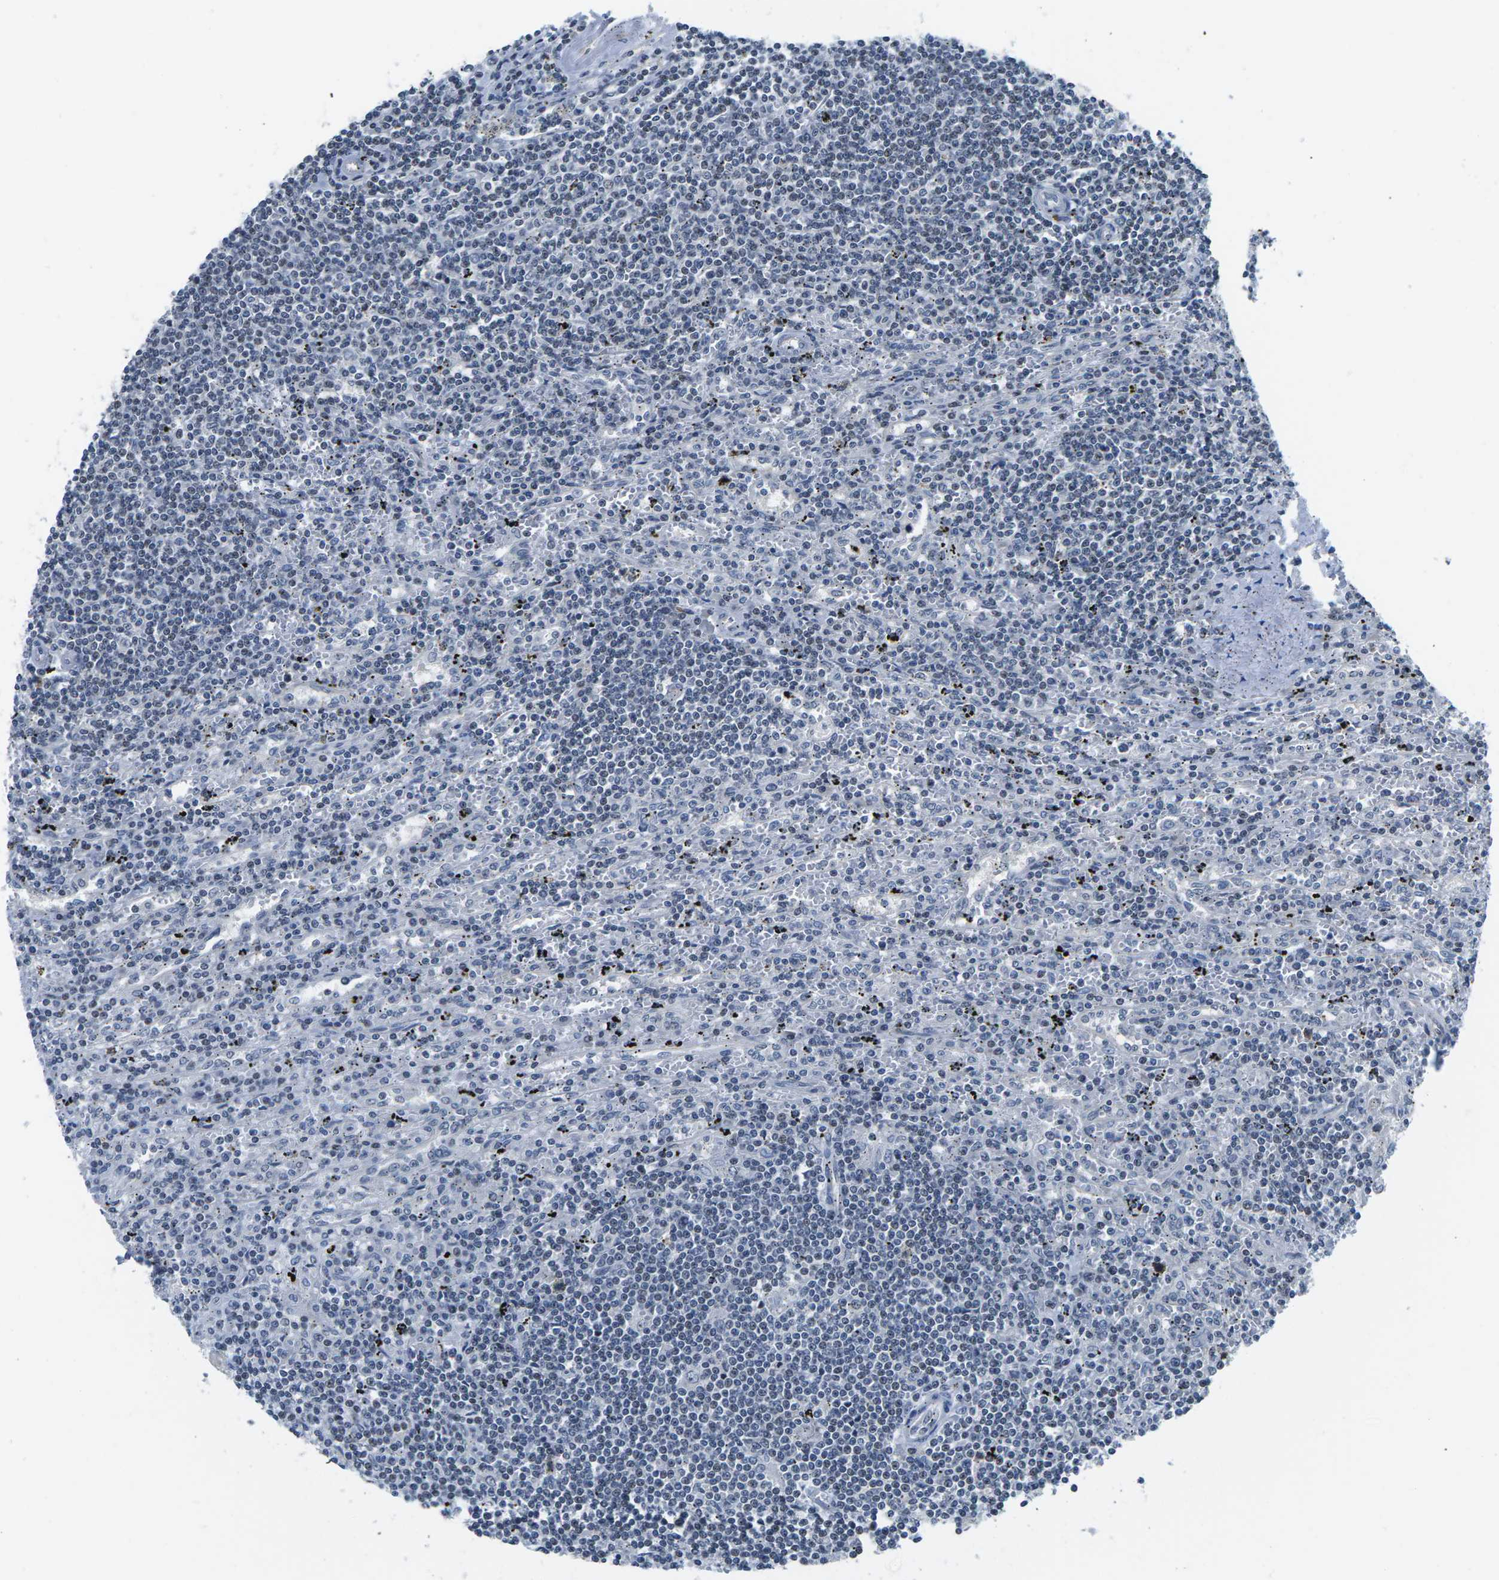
{"staining": {"intensity": "negative", "quantity": "none", "location": "none"}, "tissue": "lymphoma", "cell_type": "Tumor cells", "image_type": "cancer", "snomed": [{"axis": "morphology", "description": "Malignant lymphoma, non-Hodgkin's type, Low grade"}, {"axis": "topography", "description": "Spleen"}], "caption": "High magnification brightfield microscopy of lymphoma stained with DAB (brown) and counterstained with hematoxylin (blue): tumor cells show no significant staining. (DAB (3,3'-diaminobenzidine) IHC, high magnification).", "gene": "NSRP1", "patient": {"sex": "male", "age": 76}}